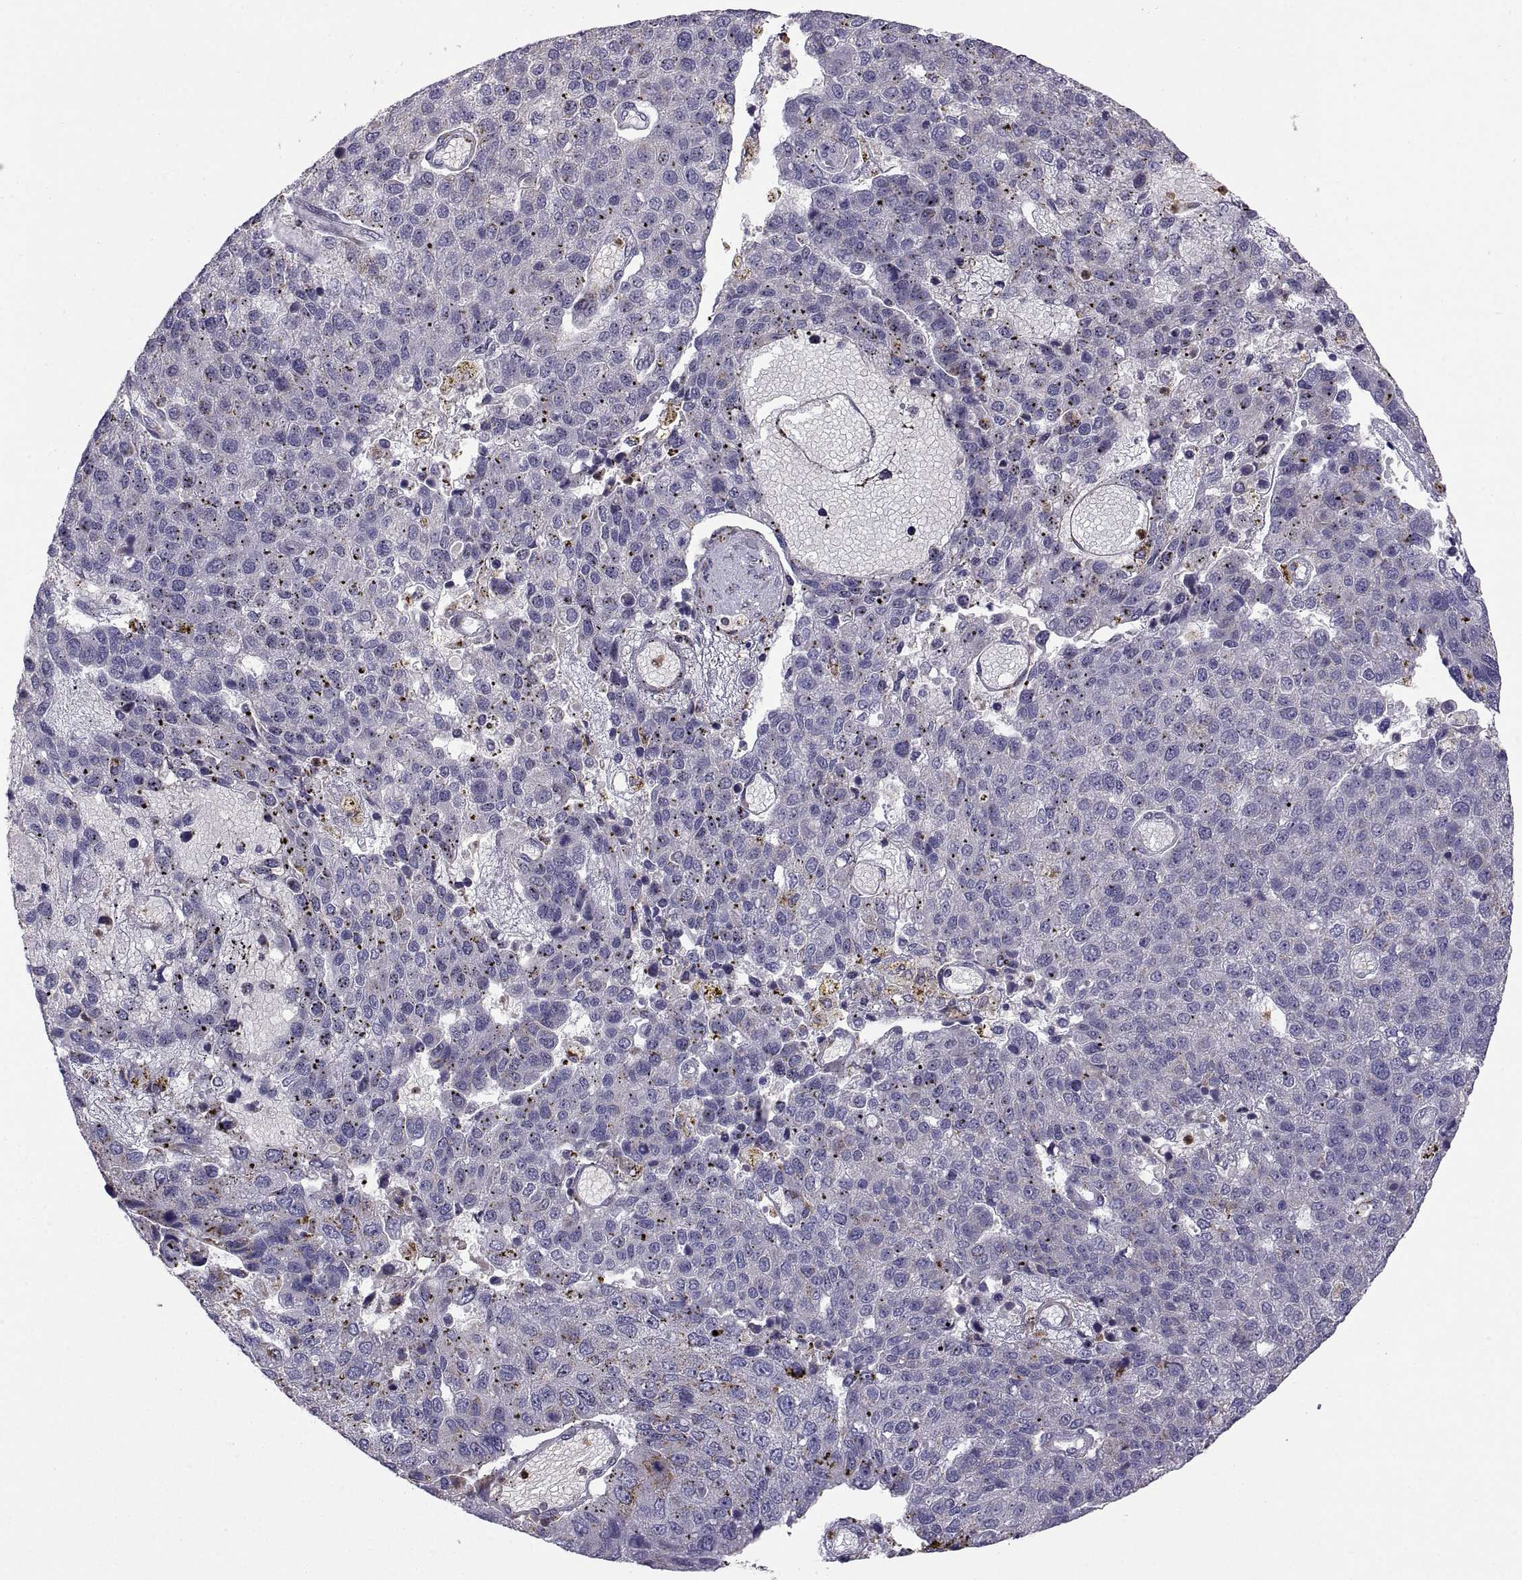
{"staining": {"intensity": "weak", "quantity": "<25%", "location": "cytoplasmic/membranous"}, "tissue": "pancreatic cancer", "cell_type": "Tumor cells", "image_type": "cancer", "snomed": [{"axis": "morphology", "description": "Adenocarcinoma, NOS"}, {"axis": "topography", "description": "Pancreas"}], "caption": "Protein analysis of pancreatic cancer (adenocarcinoma) exhibits no significant positivity in tumor cells.", "gene": "ACAP1", "patient": {"sex": "female", "age": 61}}